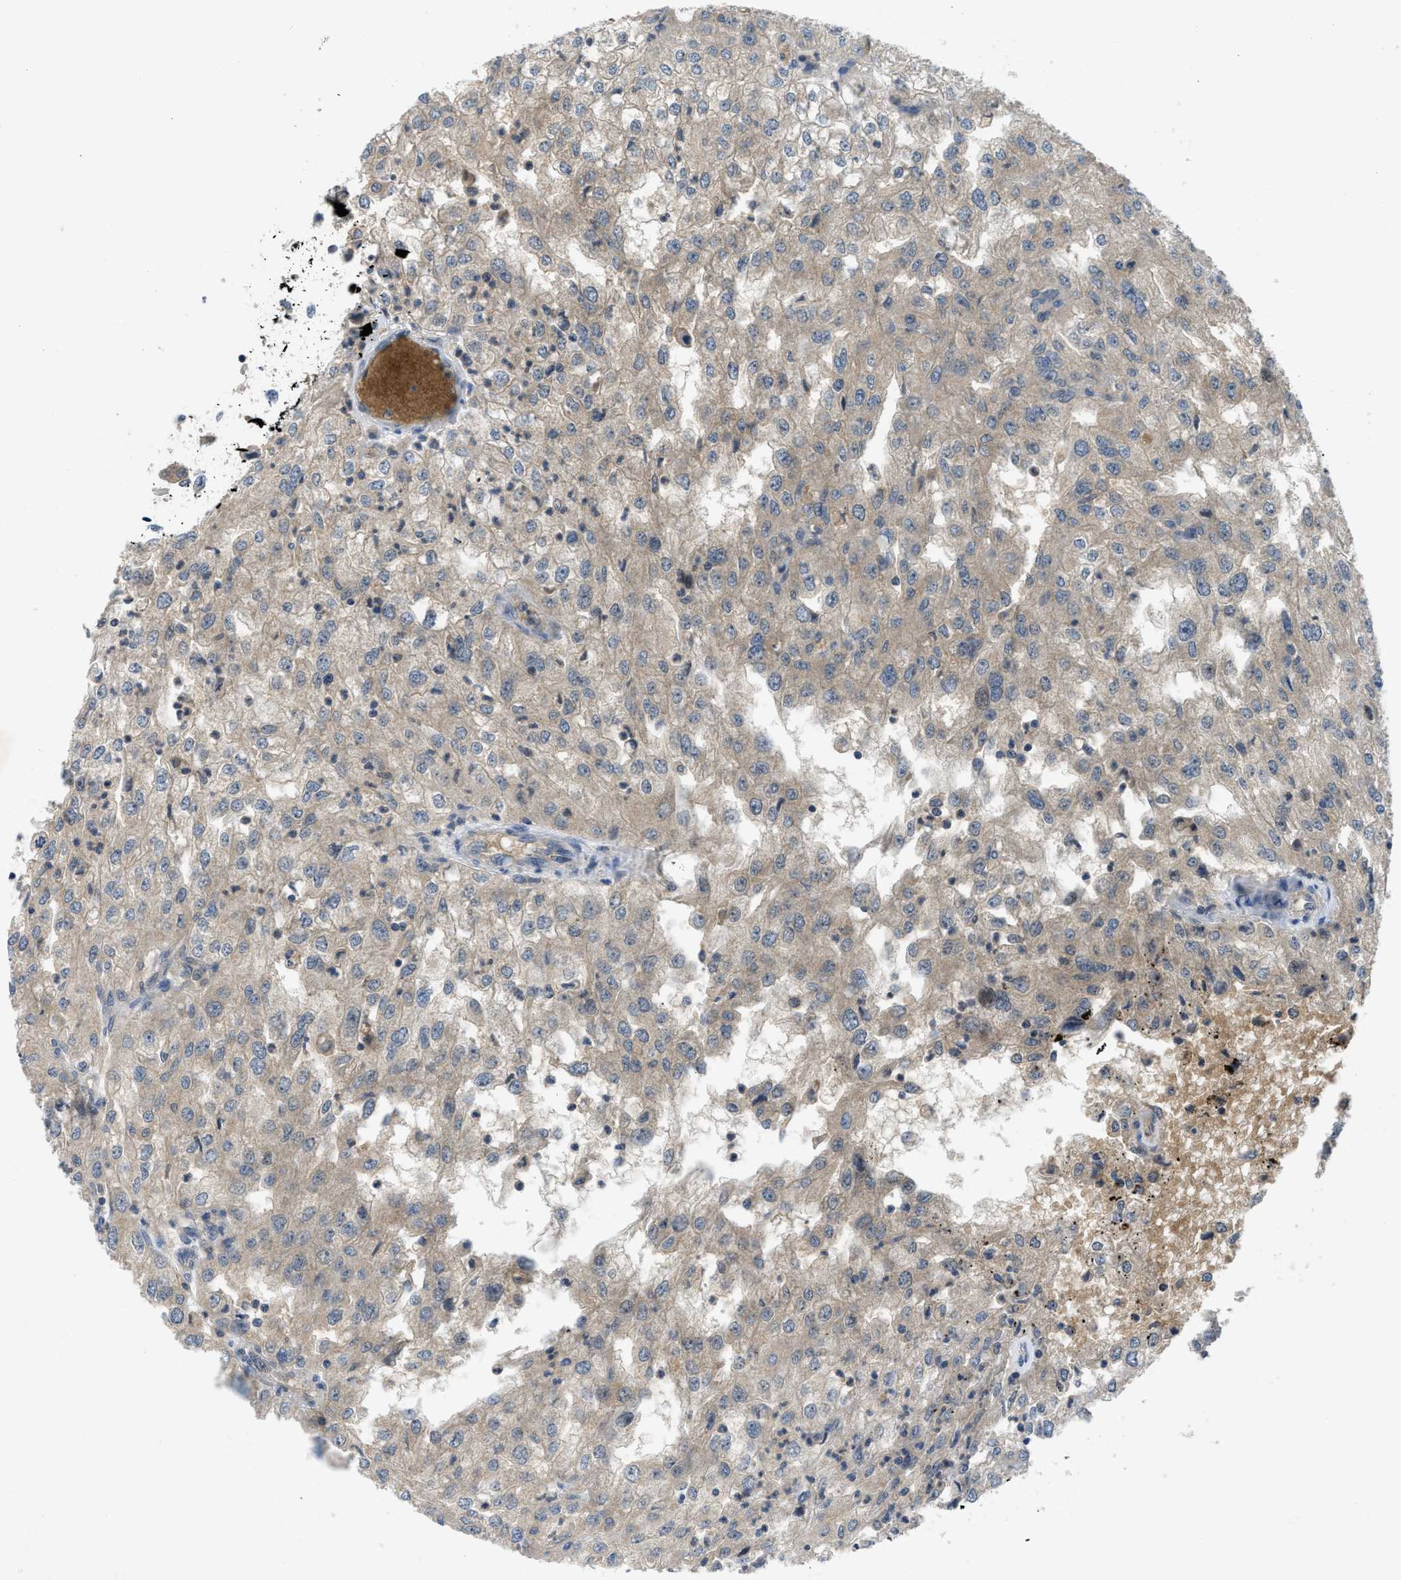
{"staining": {"intensity": "weak", "quantity": ">75%", "location": "cytoplasmic/membranous"}, "tissue": "renal cancer", "cell_type": "Tumor cells", "image_type": "cancer", "snomed": [{"axis": "morphology", "description": "Adenocarcinoma, NOS"}, {"axis": "topography", "description": "Kidney"}], "caption": "IHC photomicrograph of human adenocarcinoma (renal) stained for a protein (brown), which exhibits low levels of weak cytoplasmic/membranous positivity in about >75% of tumor cells.", "gene": "PDE7A", "patient": {"sex": "female", "age": 54}}